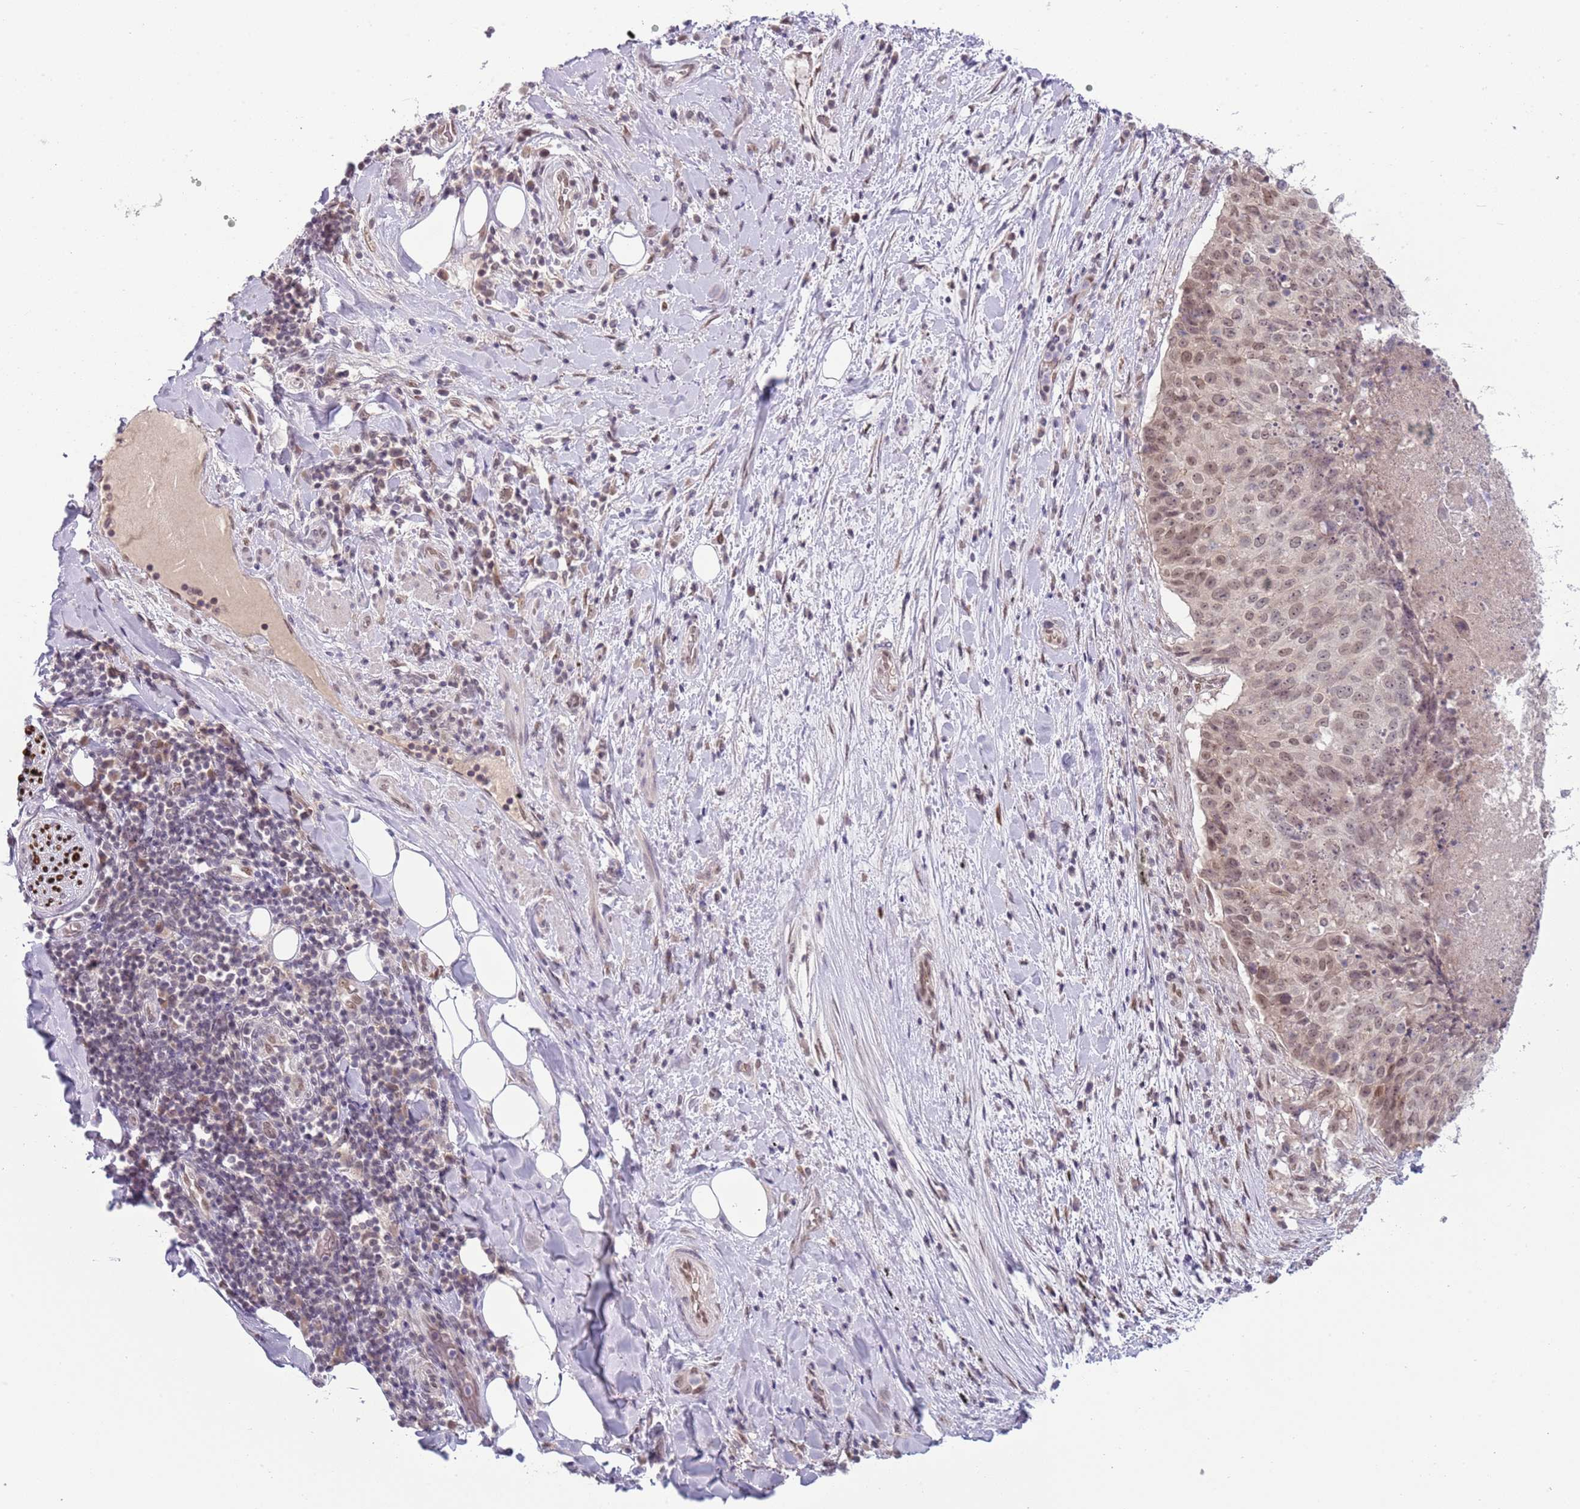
{"staining": {"intensity": "negative", "quantity": "none", "location": "none"}, "tissue": "adipose tissue", "cell_type": "Adipocytes", "image_type": "normal", "snomed": [{"axis": "morphology", "description": "Normal tissue, NOS"}, {"axis": "morphology", "description": "Squamous cell carcinoma, NOS"}, {"axis": "topography", "description": "Bronchus"}, {"axis": "topography", "description": "Lung"}], "caption": "Immunohistochemical staining of unremarkable adipose tissue reveals no significant staining in adipocytes. (DAB (3,3'-diaminobenzidine) IHC visualized using brightfield microscopy, high magnification).", "gene": "TM2D1", "patient": {"sex": "male", "age": 64}}